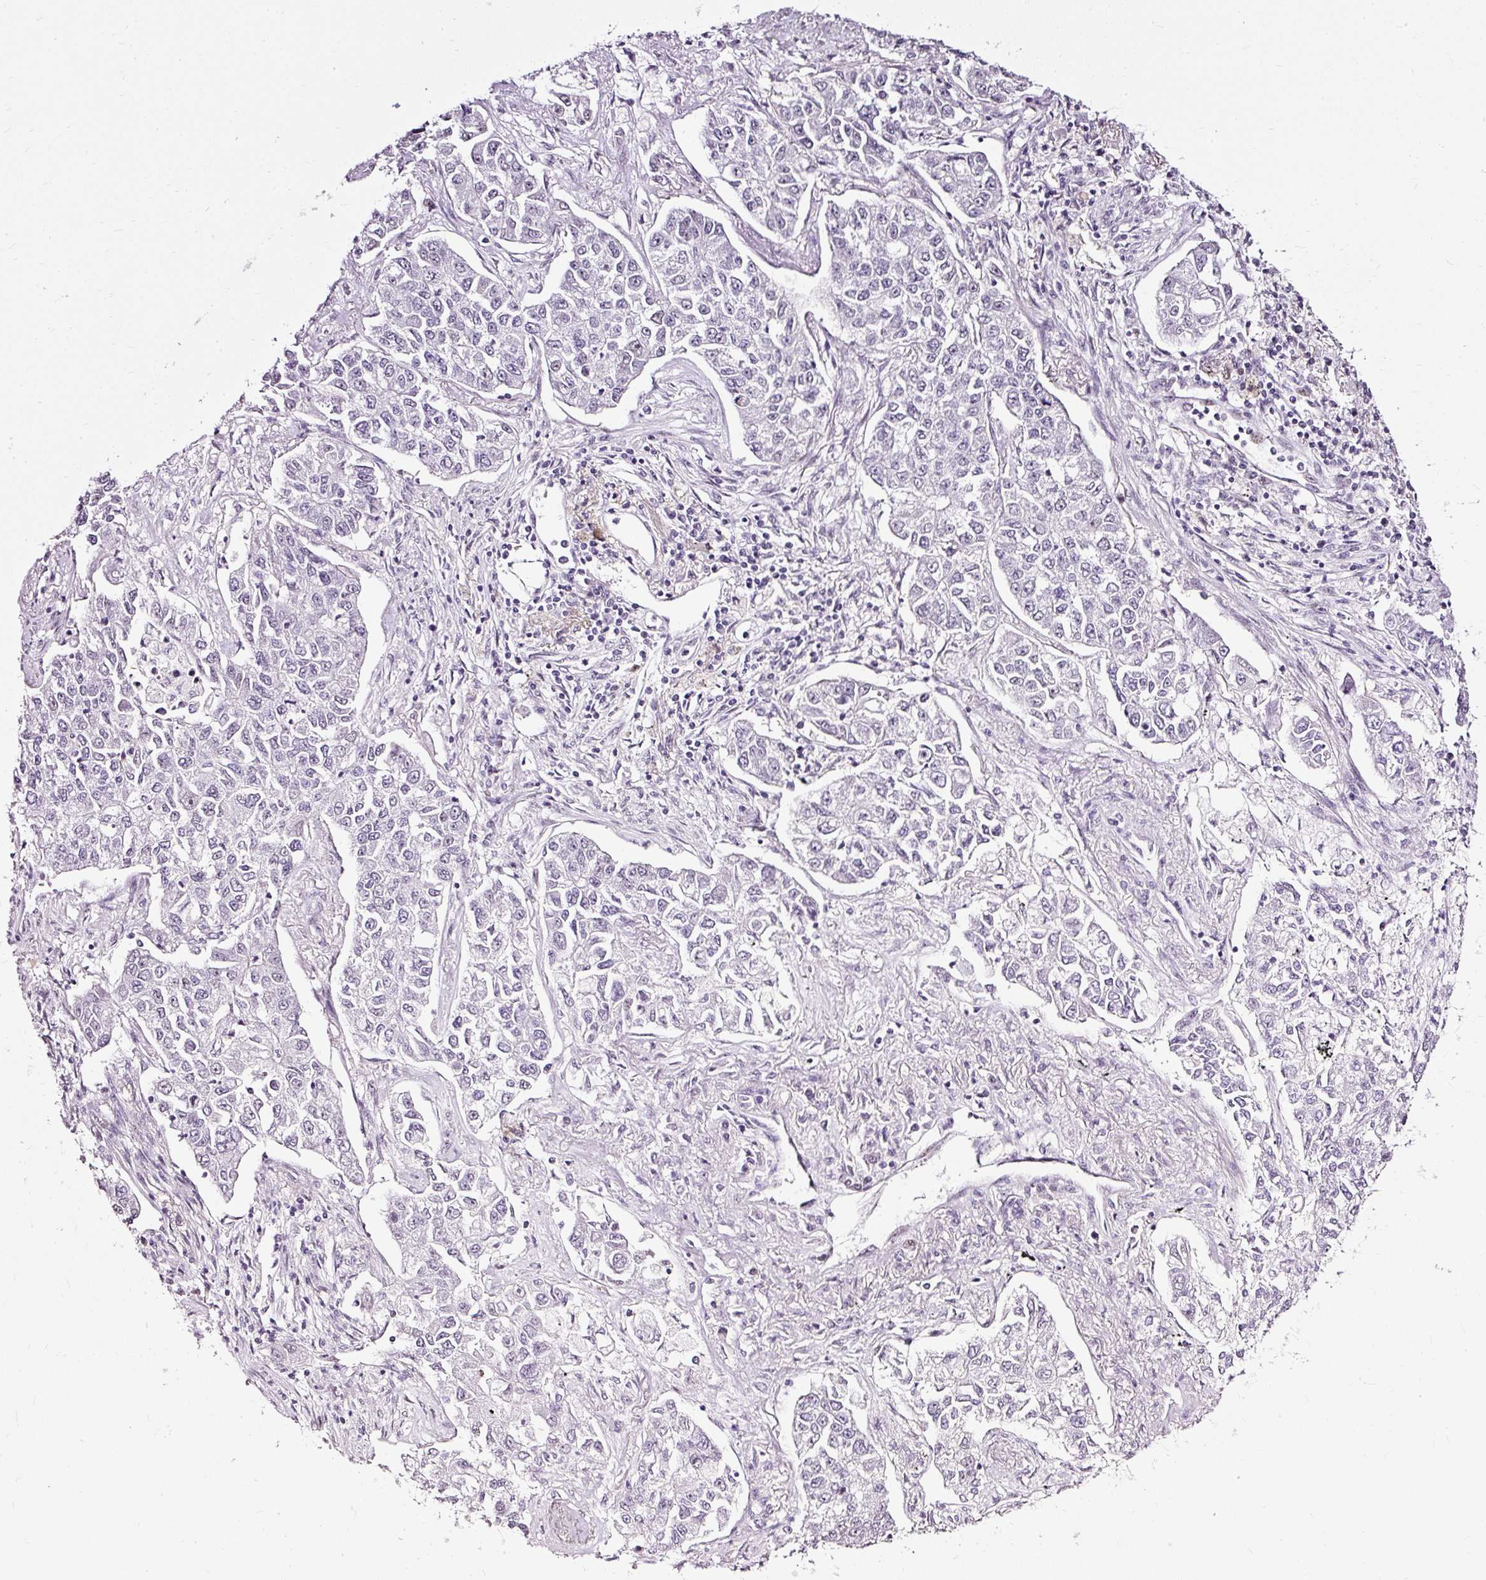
{"staining": {"intensity": "negative", "quantity": "none", "location": "none"}, "tissue": "lung cancer", "cell_type": "Tumor cells", "image_type": "cancer", "snomed": [{"axis": "morphology", "description": "Adenocarcinoma, NOS"}, {"axis": "topography", "description": "Lung"}], "caption": "Immunohistochemistry of human adenocarcinoma (lung) demonstrates no positivity in tumor cells.", "gene": "PDE6B", "patient": {"sex": "male", "age": 49}}